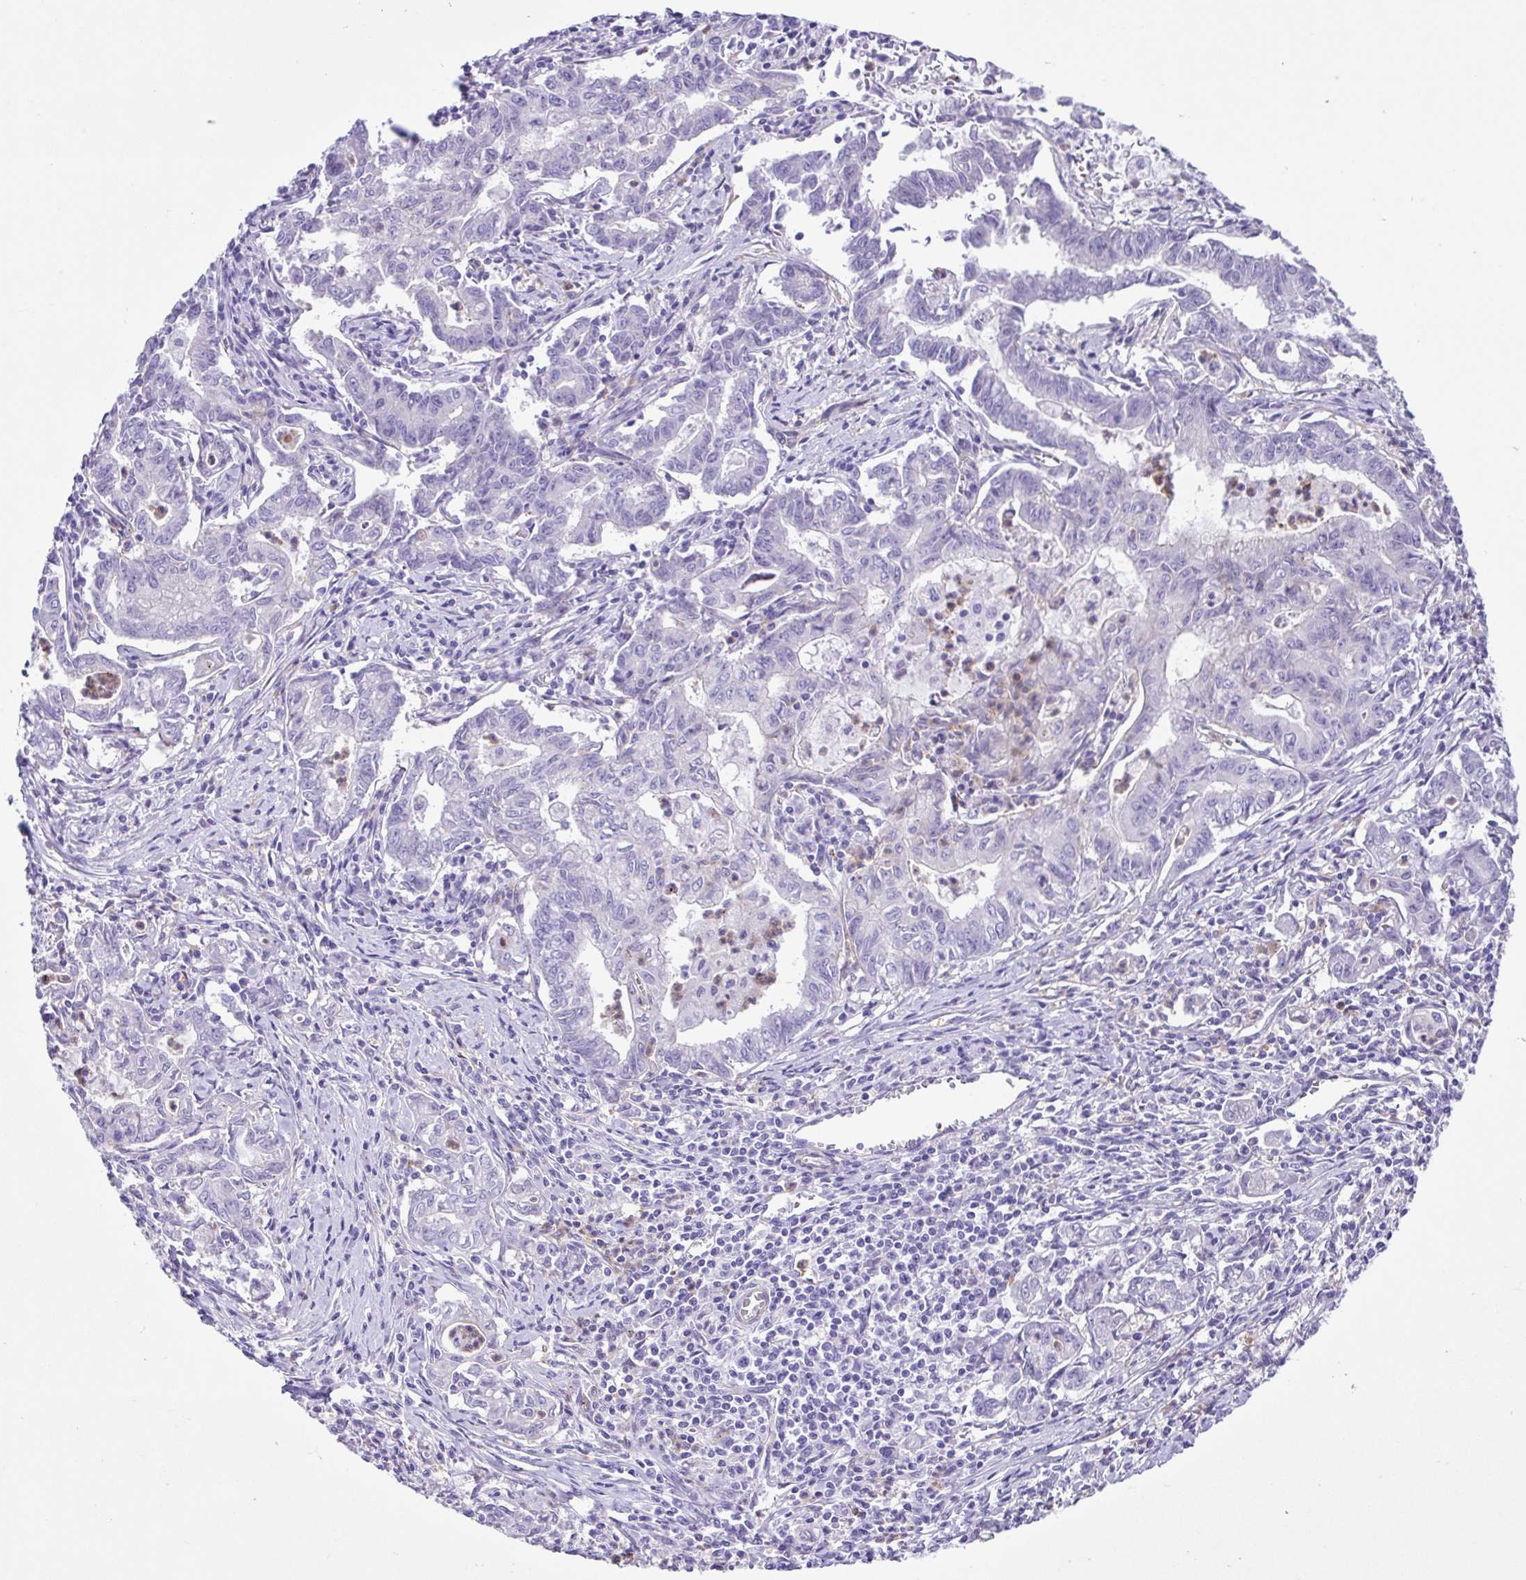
{"staining": {"intensity": "negative", "quantity": "none", "location": "none"}, "tissue": "stomach cancer", "cell_type": "Tumor cells", "image_type": "cancer", "snomed": [{"axis": "morphology", "description": "Adenocarcinoma, NOS"}, {"axis": "topography", "description": "Stomach, upper"}], "caption": "Tumor cells are negative for protein expression in human adenocarcinoma (stomach).", "gene": "CYP11B1", "patient": {"sex": "female", "age": 79}}